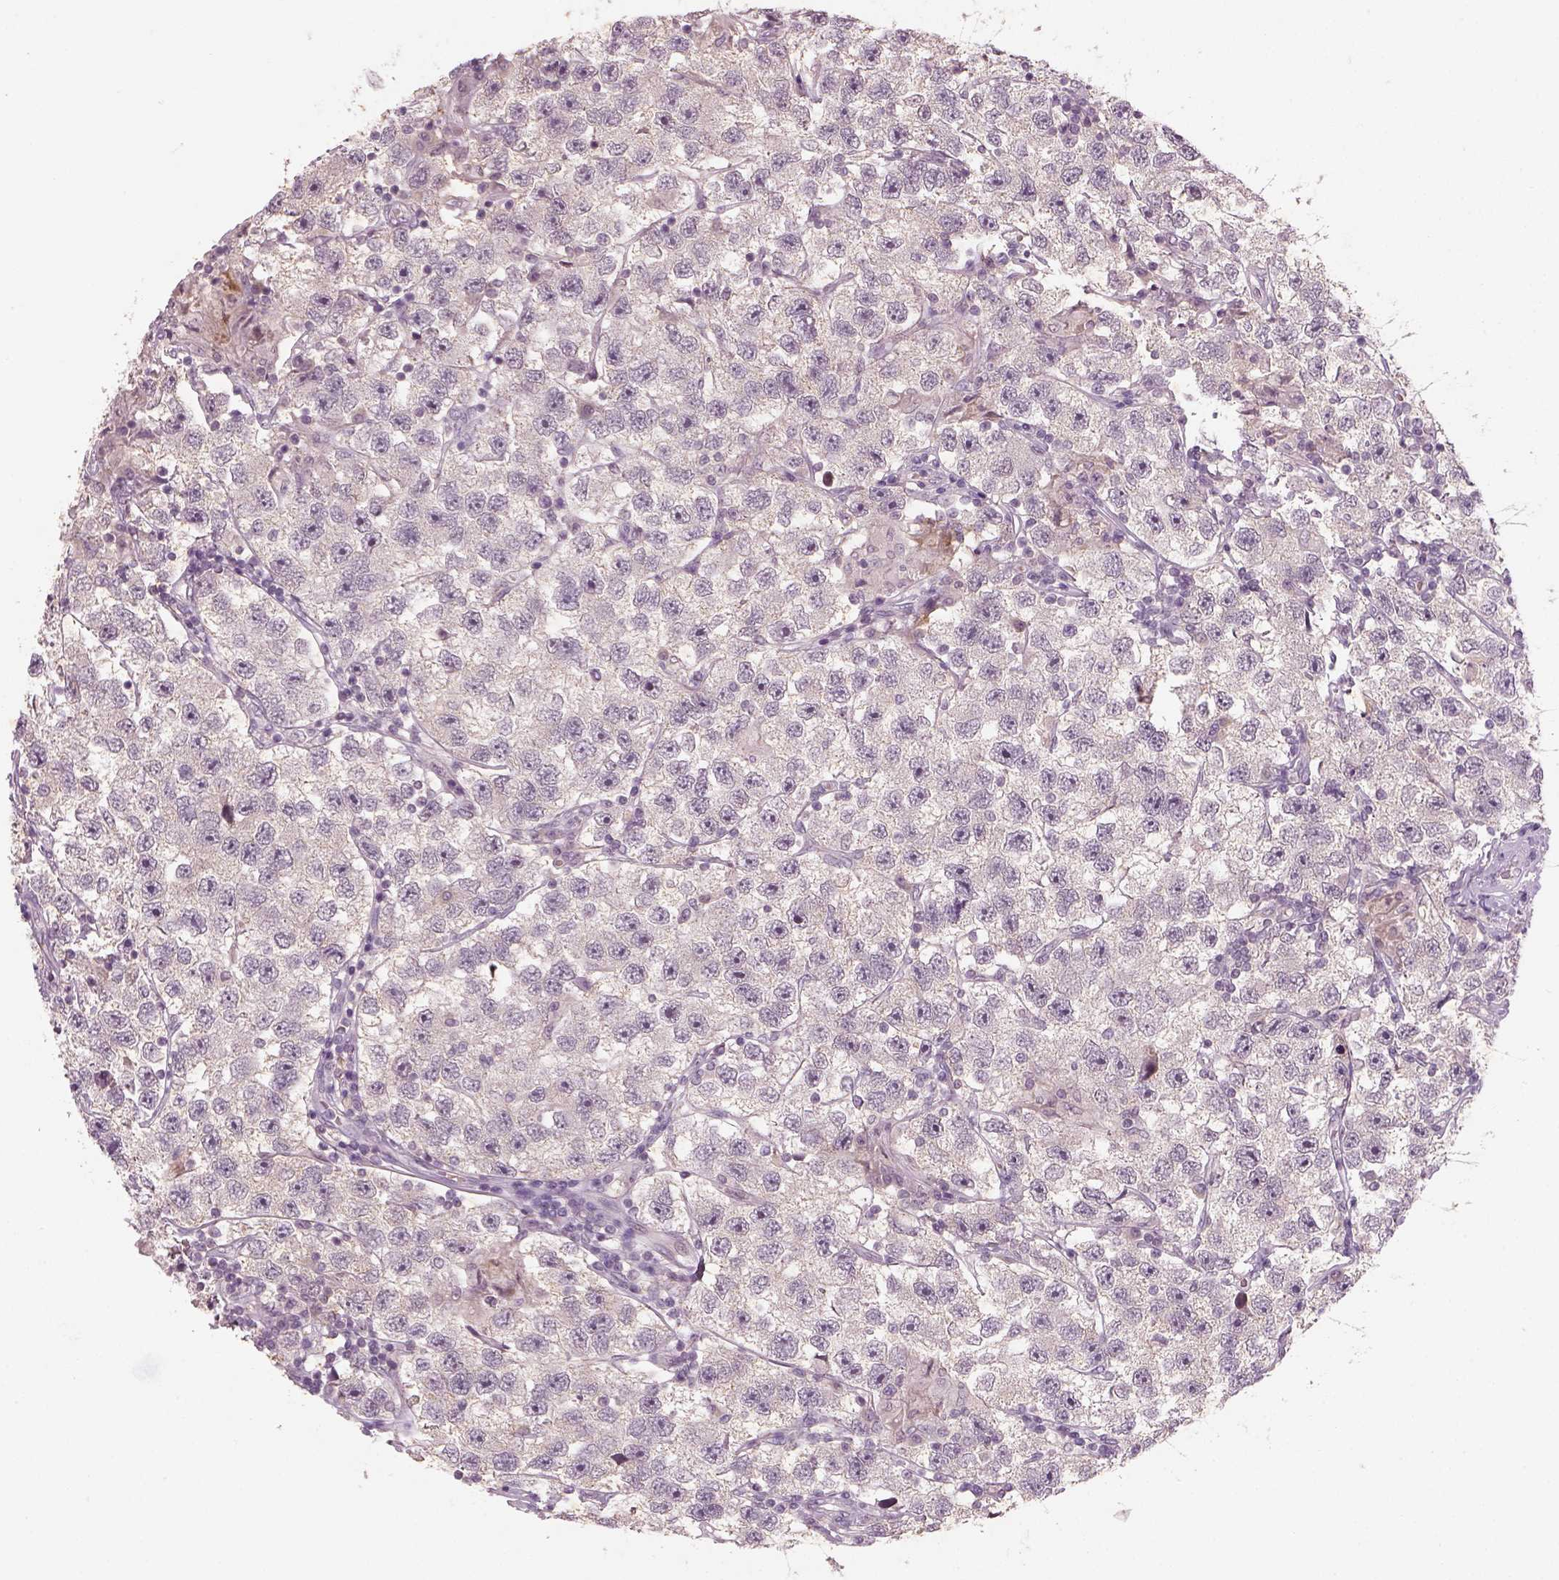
{"staining": {"intensity": "negative", "quantity": "none", "location": "none"}, "tissue": "testis cancer", "cell_type": "Tumor cells", "image_type": "cancer", "snomed": [{"axis": "morphology", "description": "Seminoma, NOS"}, {"axis": "topography", "description": "Testis"}], "caption": "IHC photomicrograph of neoplastic tissue: human testis cancer stained with DAB (3,3'-diaminobenzidine) shows no significant protein positivity in tumor cells.", "gene": "GDNF", "patient": {"sex": "male", "age": 26}}